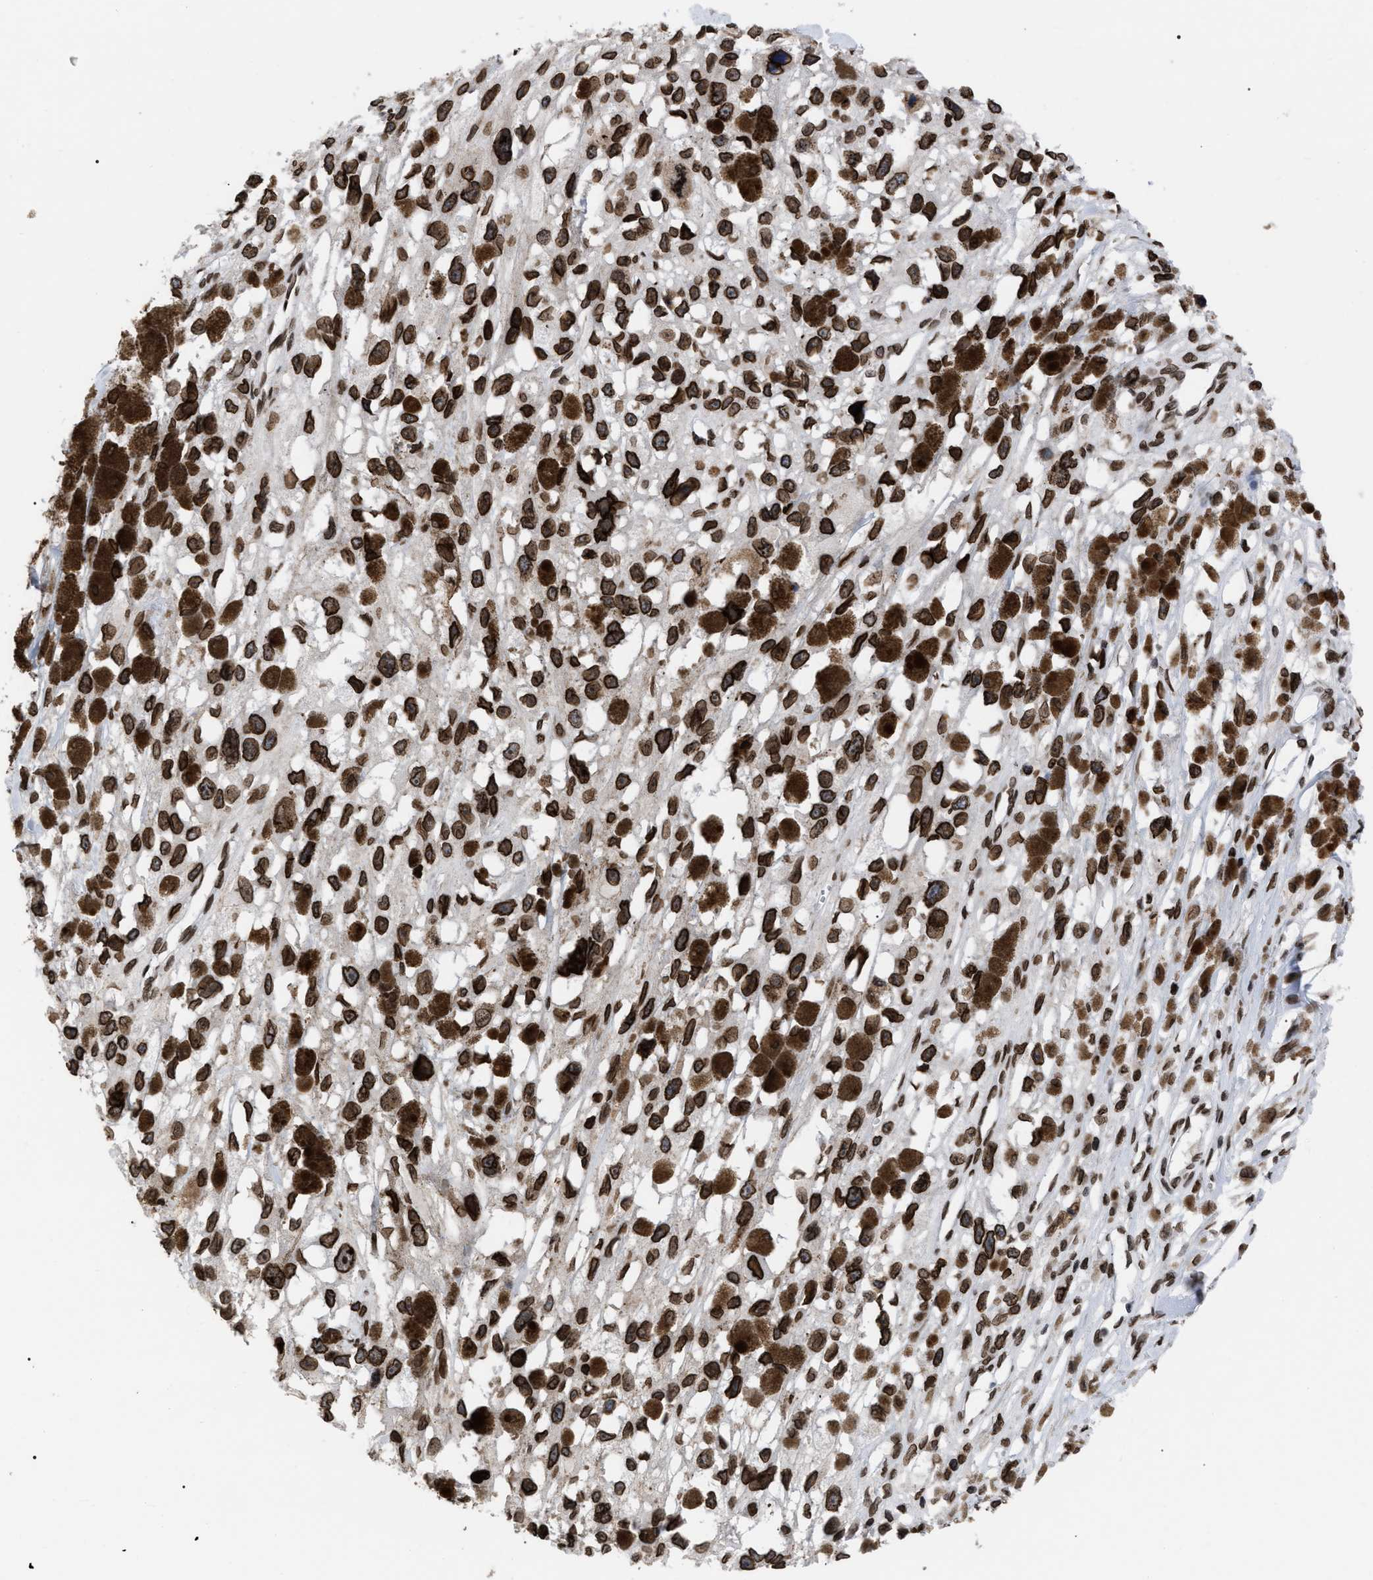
{"staining": {"intensity": "strong", "quantity": ">75%", "location": "cytoplasmic/membranous,nuclear"}, "tissue": "melanoma", "cell_type": "Tumor cells", "image_type": "cancer", "snomed": [{"axis": "morphology", "description": "Malignant melanoma, Metastatic site"}, {"axis": "topography", "description": "Lymph node"}], "caption": "Approximately >75% of tumor cells in human melanoma reveal strong cytoplasmic/membranous and nuclear protein expression as visualized by brown immunohistochemical staining.", "gene": "TPR", "patient": {"sex": "male", "age": 59}}